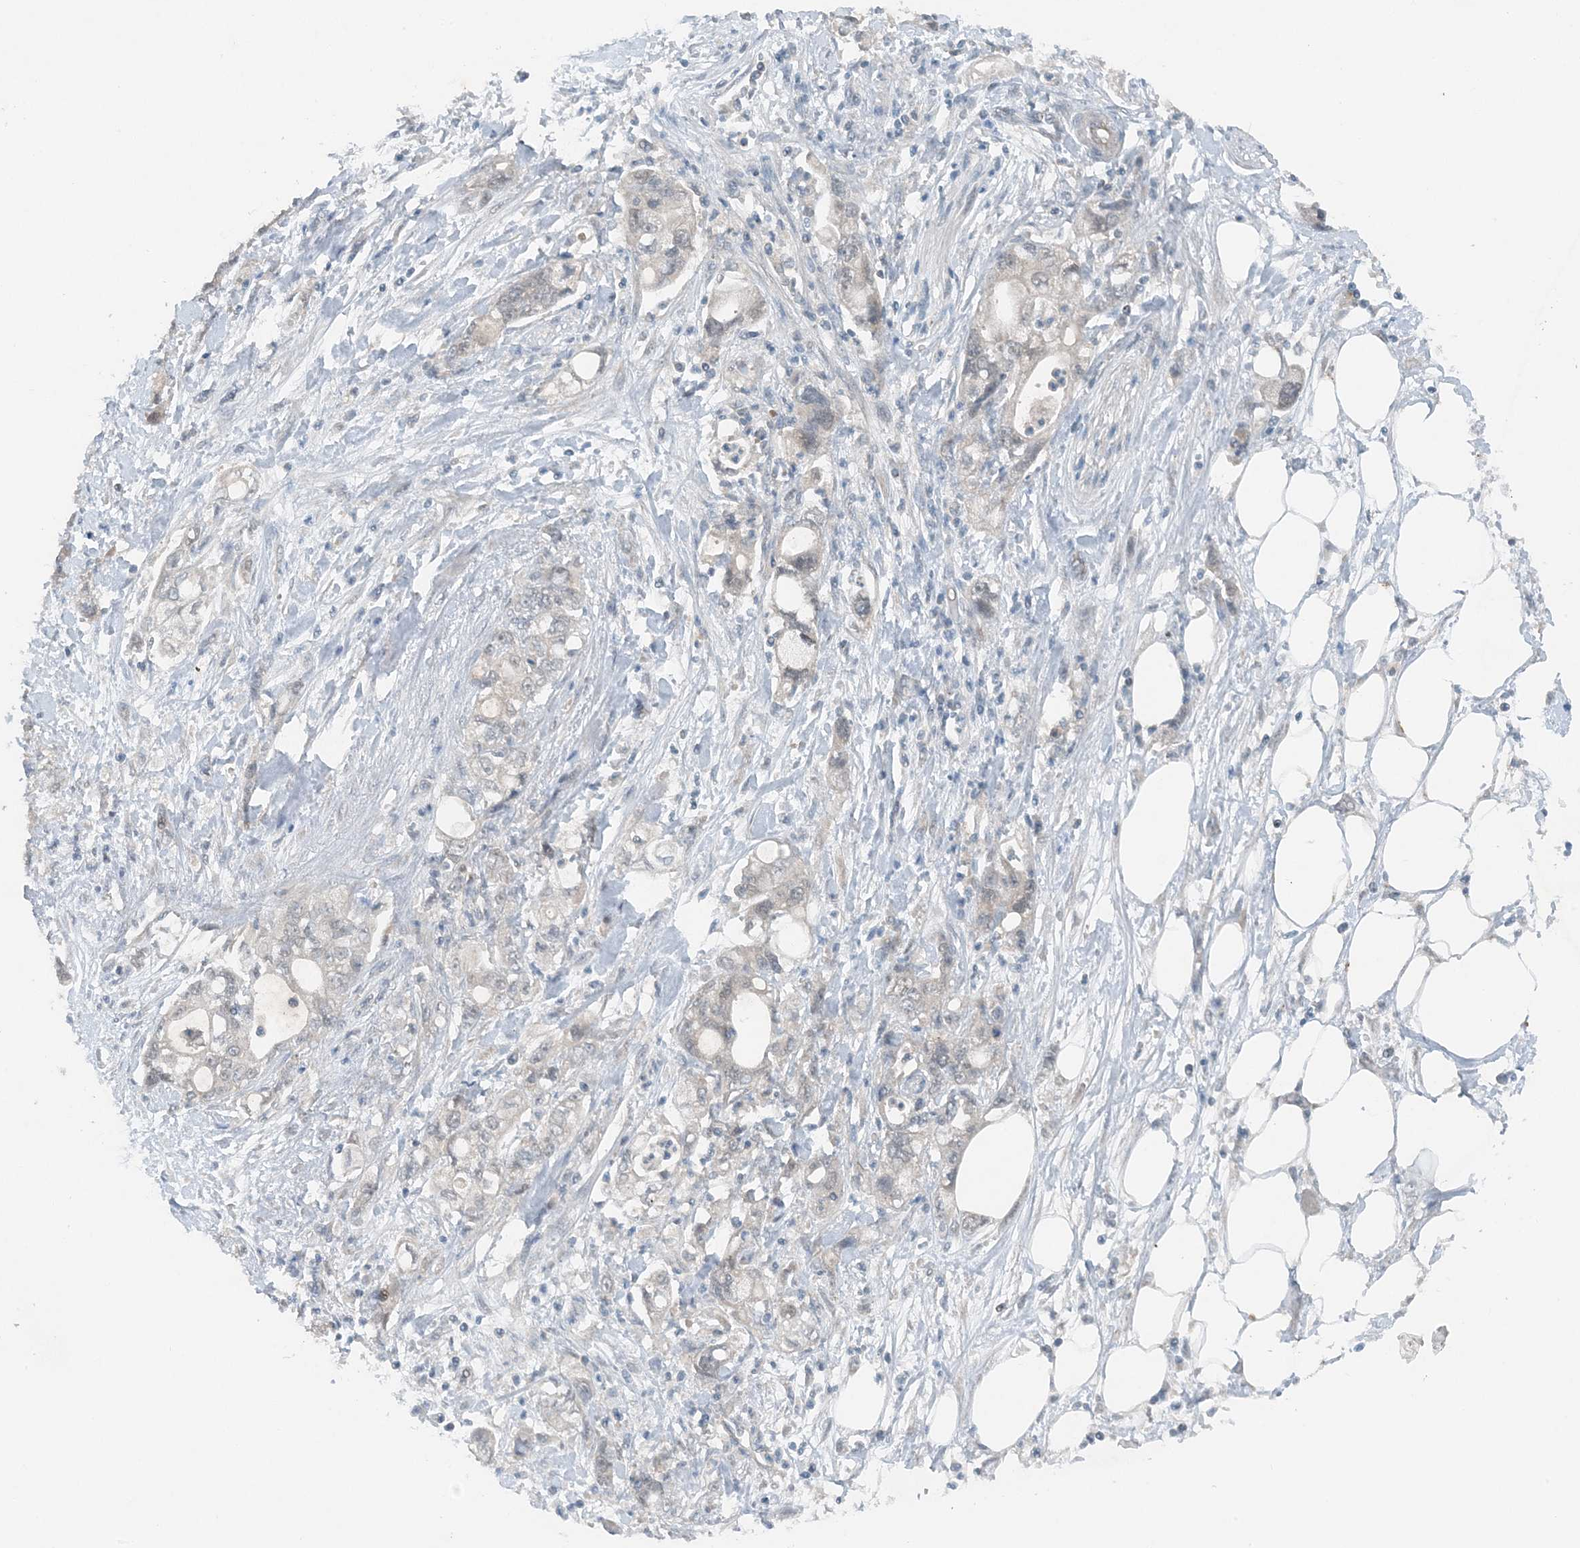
{"staining": {"intensity": "negative", "quantity": "none", "location": "none"}, "tissue": "pancreatic cancer", "cell_type": "Tumor cells", "image_type": "cancer", "snomed": [{"axis": "morphology", "description": "Adenocarcinoma, NOS"}, {"axis": "topography", "description": "Pancreas"}], "caption": "IHC photomicrograph of adenocarcinoma (pancreatic) stained for a protein (brown), which displays no positivity in tumor cells.", "gene": "MITD1", "patient": {"sex": "male", "age": 70}}